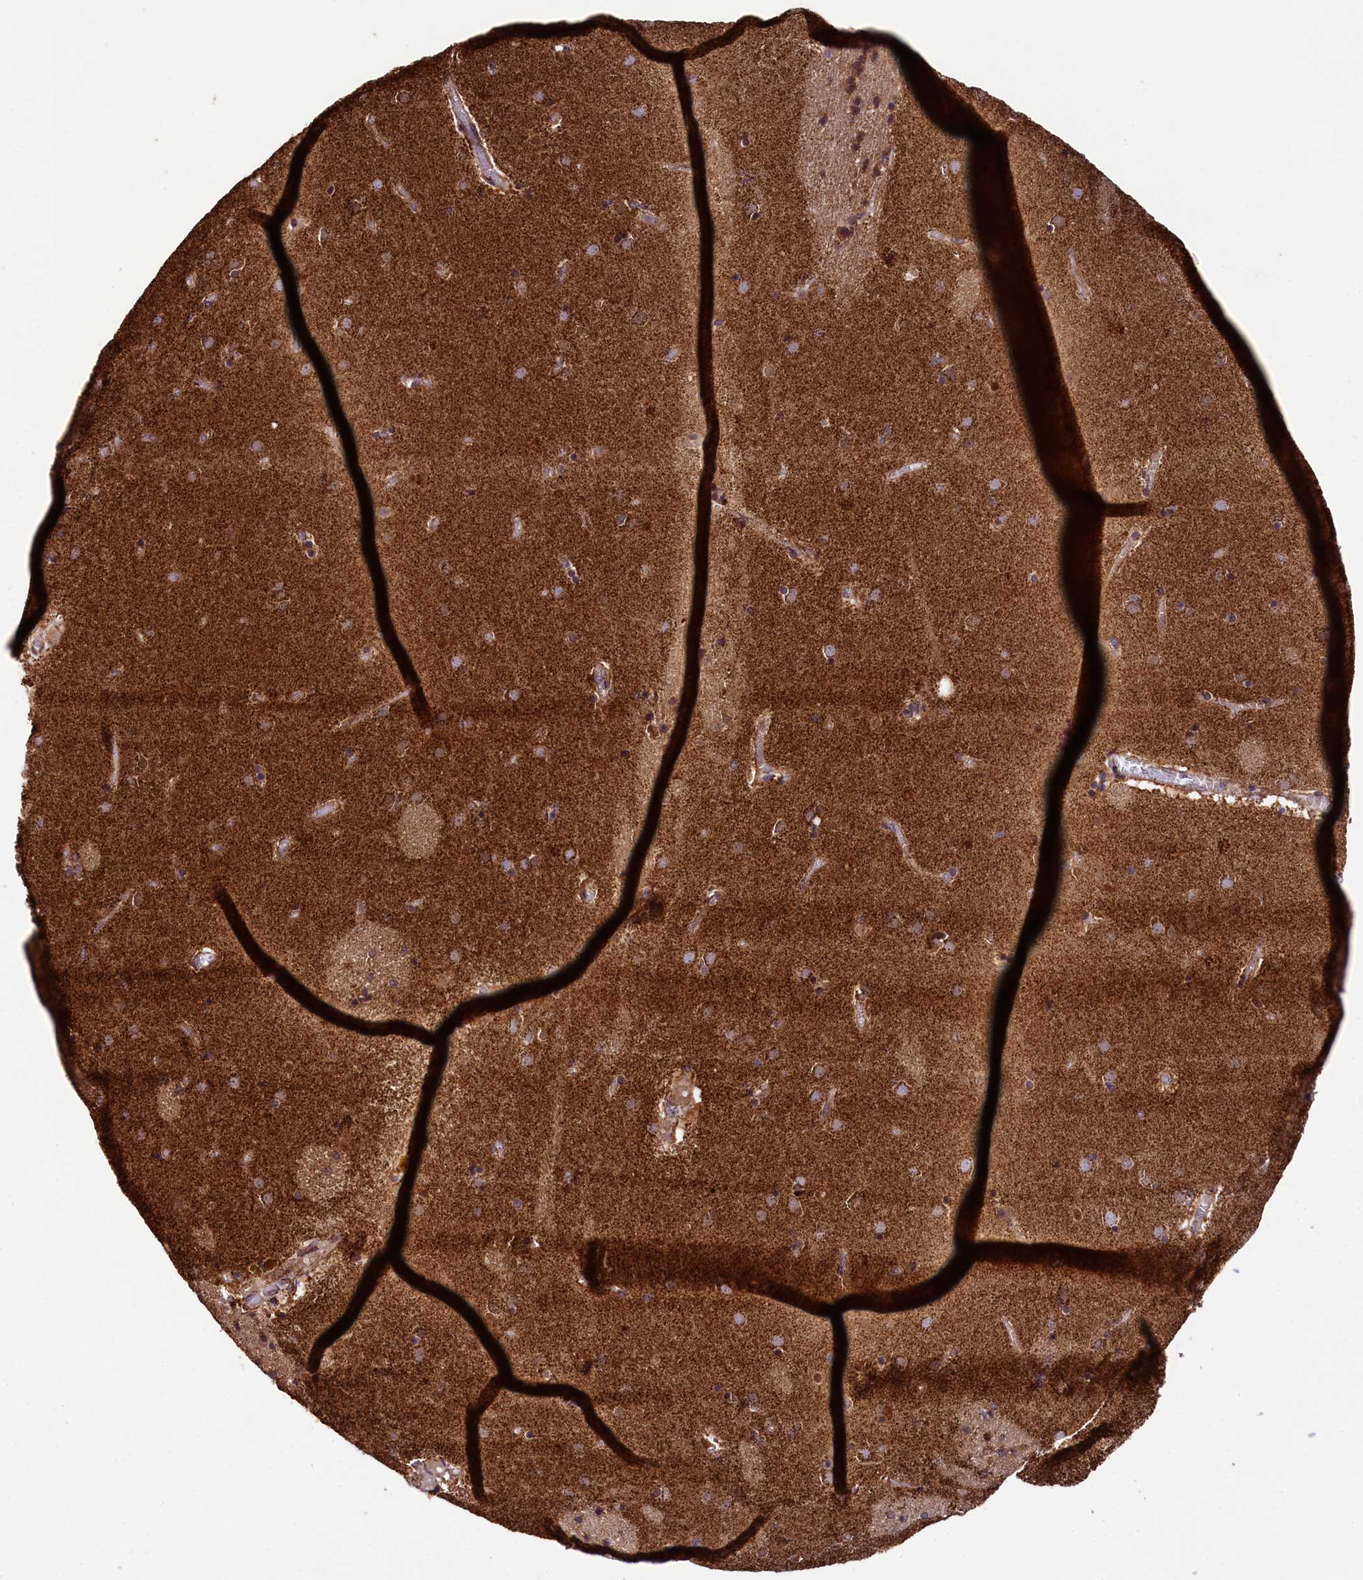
{"staining": {"intensity": "strong", "quantity": "<25%", "location": "cytoplasmic/membranous"}, "tissue": "caudate", "cell_type": "Glial cells", "image_type": "normal", "snomed": [{"axis": "morphology", "description": "Normal tissue, NOS"}, {"axis": "topography", "description": "Lateral ventricle wall"}], "caption": "Immunohistochemistry image of normal caudate: human caudate stained using IHC exhibits medium levels of strong protein expression localized specifically in the cytoplasmic/membranous of glial cells, appearing as a cytoplasmic/membranous brown color.", "gene": "KLC2", "patient": {"sex": "male", "age": 70}}